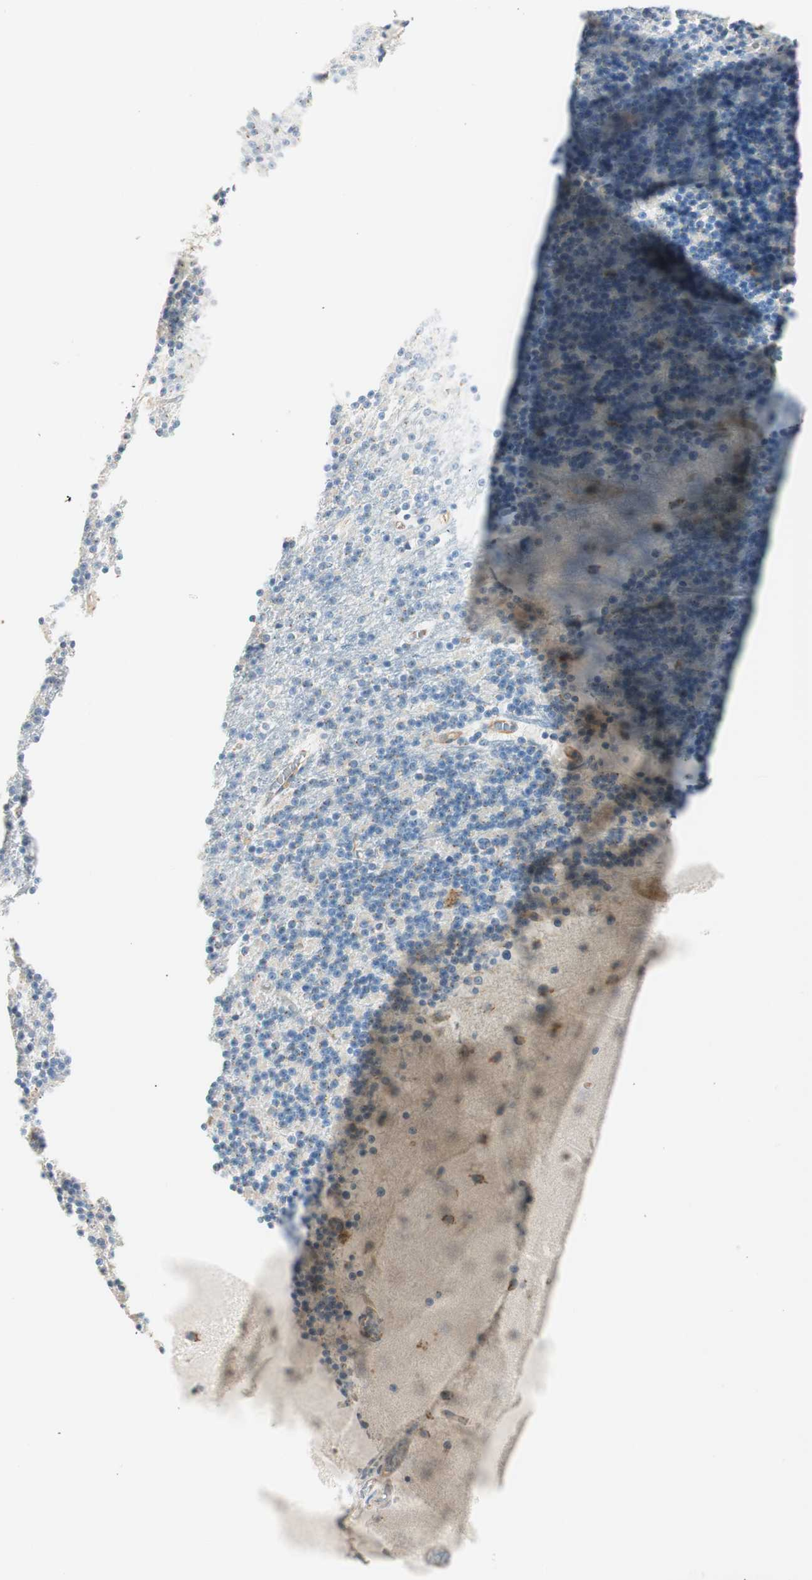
{"staining": {"intensity": "moderate", "quantity": "<25%", "location": "cytoplasmic/membranous"}, "tissue": "cerebellum", "cell_type": "Cells in granular layer", "image_type": "normal", "snomed": [{"axis": "morphology", "description": "Normal tissue, NOS"}, {"axis": "topography", "description": "Cerebellum"}], "caption": "A brown stain highlights moderate cytoplasmic/membranous expression of a protein in cells in granular layer of benign cerebellum. (DAB = brown stain, brightfield microscopy at high magnification).", "gene": "TMF1", "patient": {"sex": "male", "age": 45}}